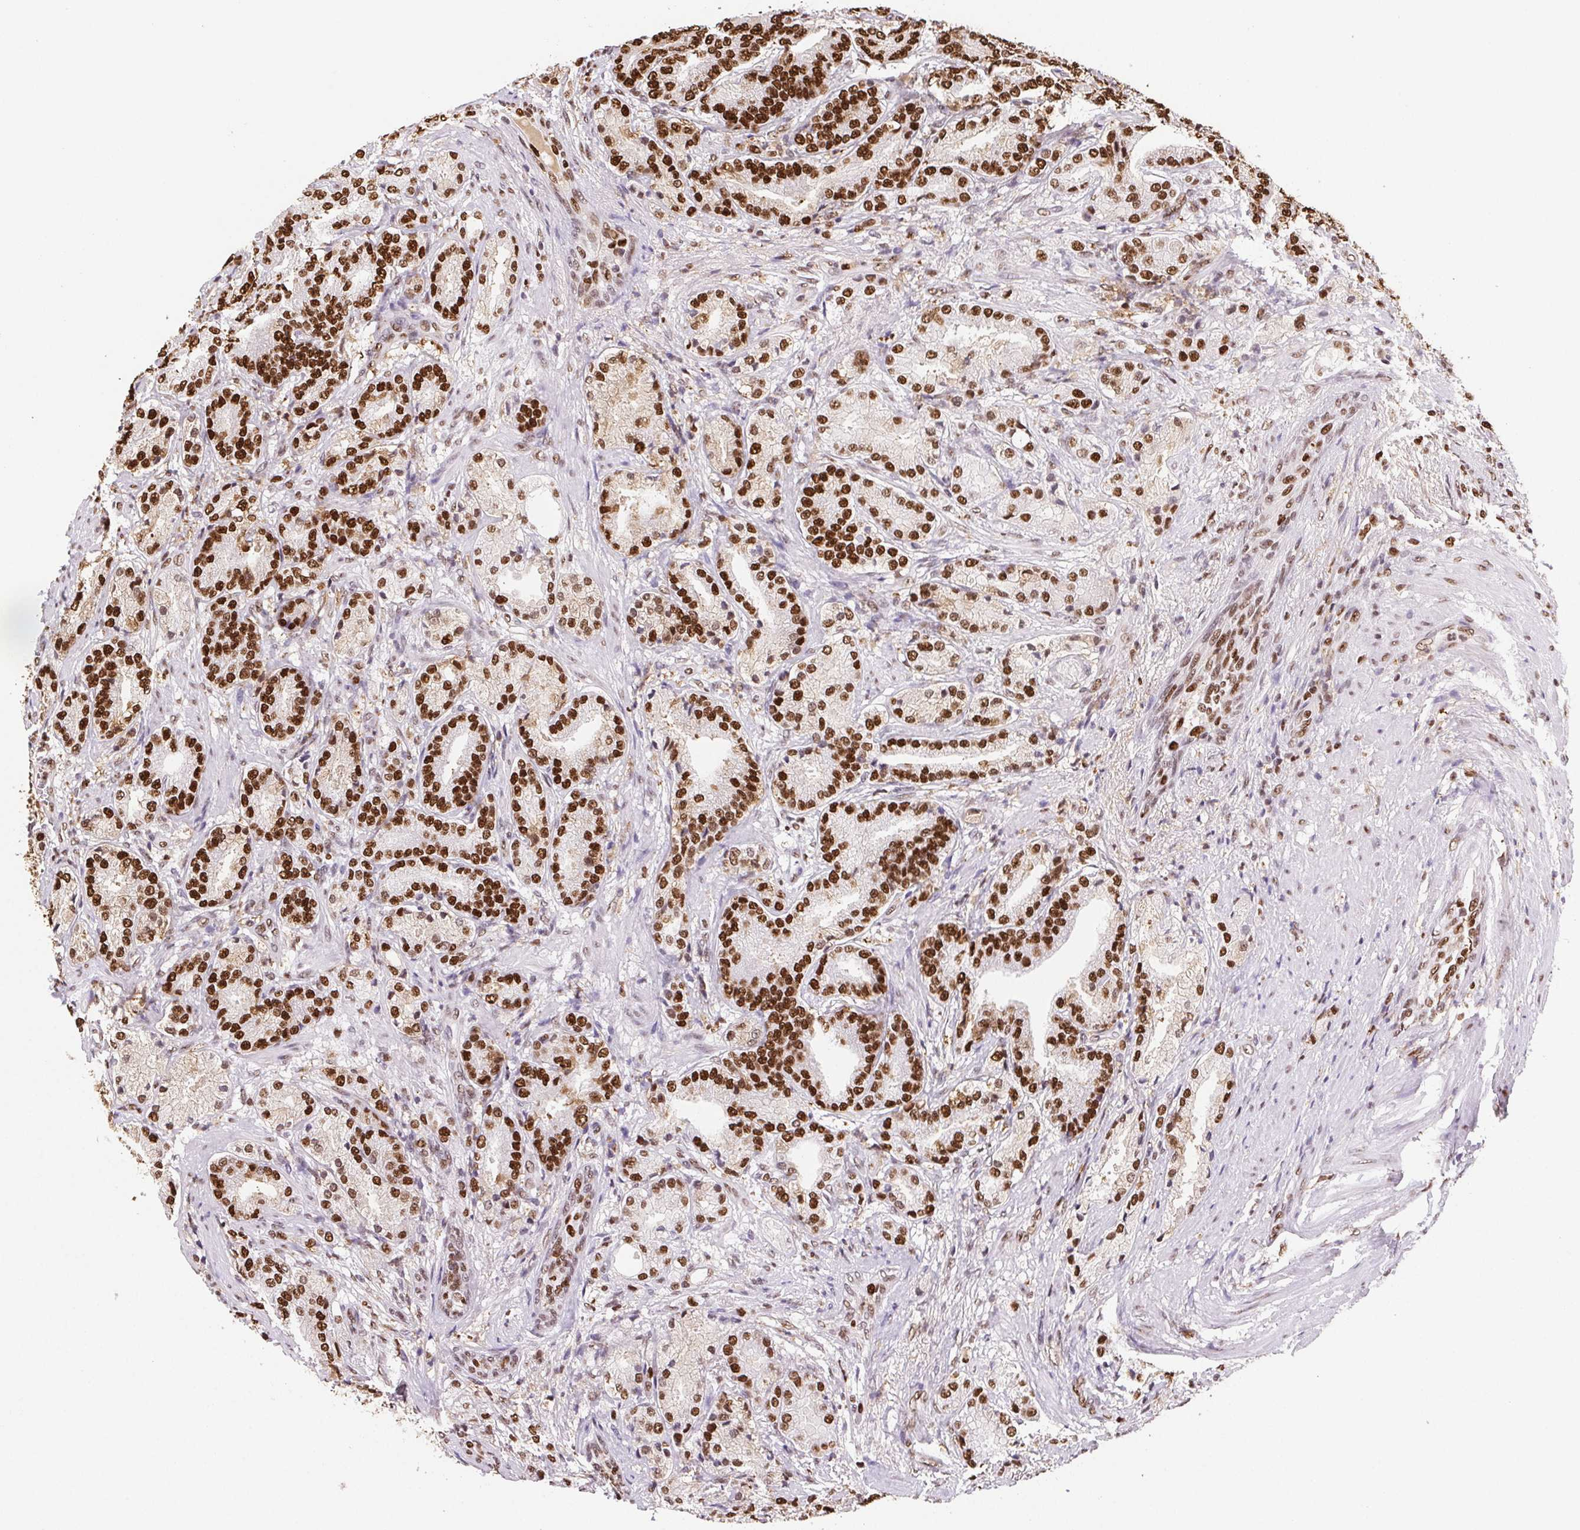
{"staining": {"intensity": "strong", "quantity": ">75%", "location": "nuclear"}, "tissue": "prostate cancer", "cell_type": "Tumor cells", "image_type": "cancer", "snomed": [{"axis": "morphology", "description": "Adenocarcinoma, High grade"}, {"axis": "topography", "description": "Prostate and seminal vesicle, NOS"}], "caption": "Prostate cancer (high-grade adenocarcinoma) stained with DAB immunohistochemistry reveals high levels of strong nuclear positivity in about >75% of tumor cells. Immunohistochemistry (ihc) stains the protein of interest in brown and the nuclei are stained blue.", "gene": "SET", "patient": {"sex": "male", "age": 61}}